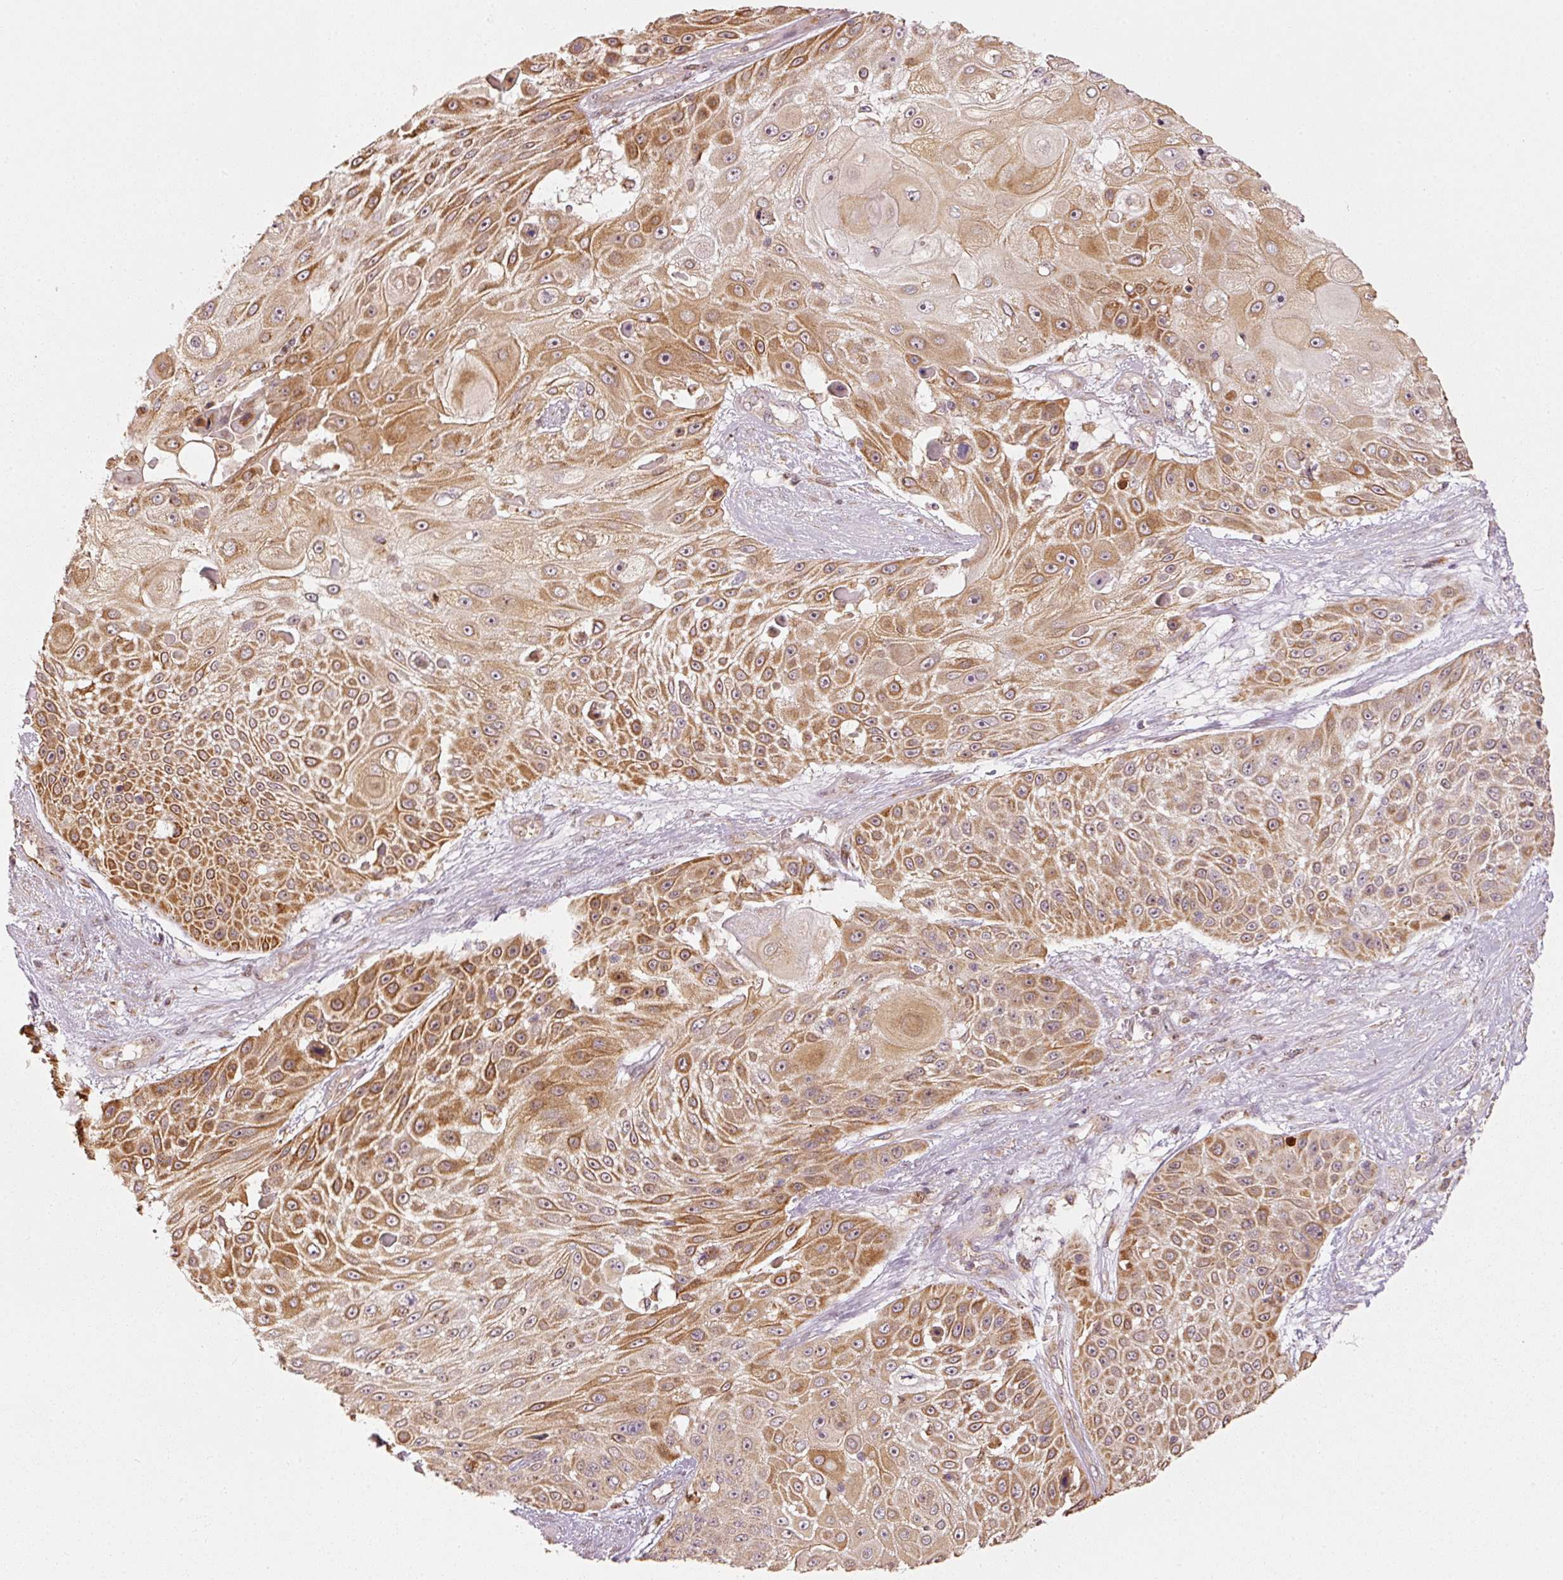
{"staining": {"intensity": "moderate", "quantity": ">75%", "location": "cytoplasmic/membranous"}, "tissue": "skin cancer", "cell_type": "Tumor cells", "image_type": "cancer", "snomed": [{"axis": "morphology", "description": "Squamous cell carcinoma, NOS"}, {"axis": "topography", "description": "Skin"}], "caption": "IHC micrograph of human squamous cell carcinoma (skin) stained for a protein (brown), which reveals medium levels of moderate cytoplasmic/membranous expression in about >75% of tumor cells.", "gene": "MTHFD1L", "patient": {"sex": "female", "age": 86}}